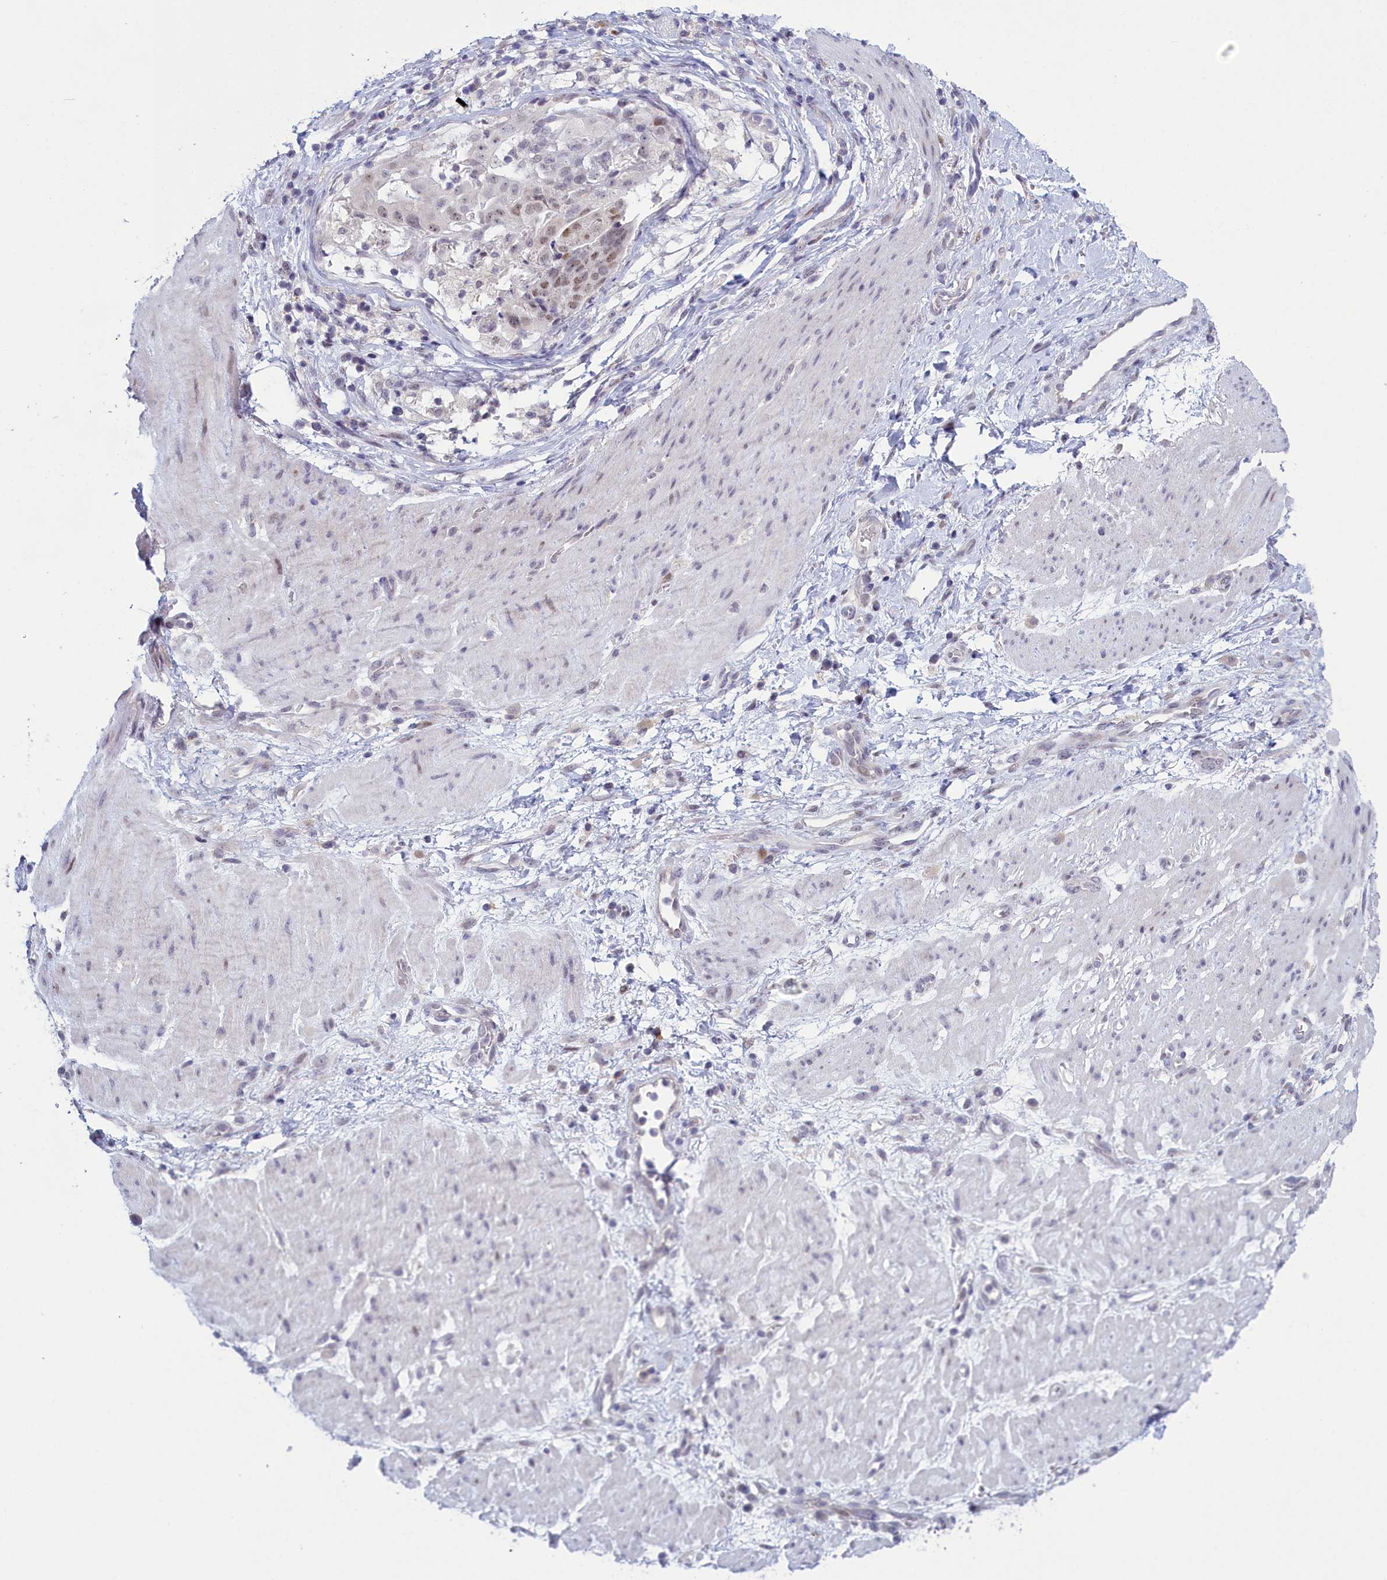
{"staining": {"intensity": "moderate", "quantity": "<25%", "location": "nuclear"}, "tissue": "stomach cancer", "cell_type": "Tumor cells", "image_type": "cancer", "snomed": [{"axis": "morphology", "description": "Adenocarcinoma, NOS"}, {"axis": "topography", "description": "Stomach"}], "caption": "IHC of stomach cancer (adenocarcinoma) exhibits low levels of moderate nuclear staining in about <25% of tumor cells.", "gene": "ATF7IP2", "patient": {"sex": "male", "age": 48}}